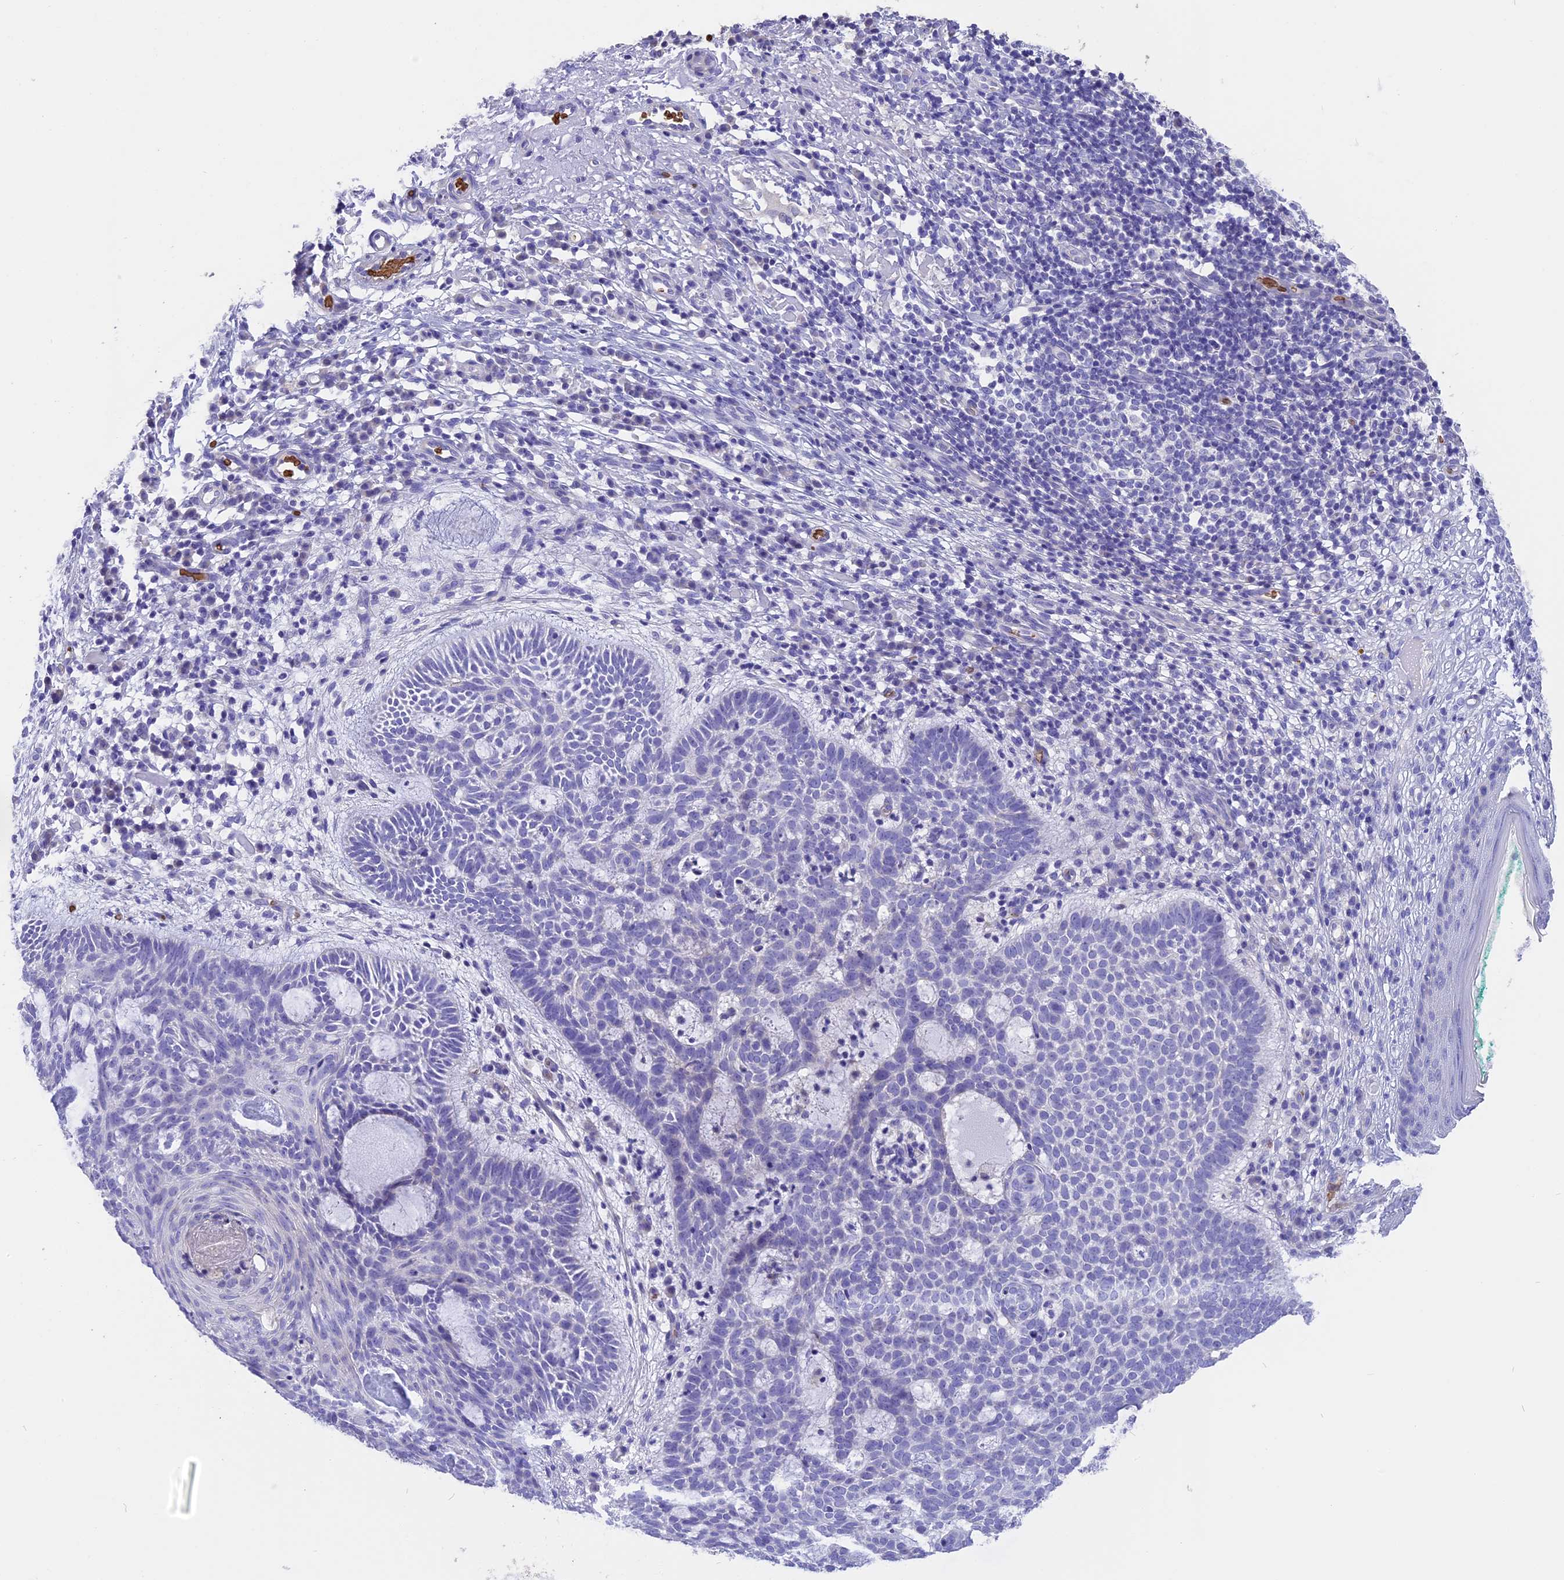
{"staining": {"intensity": "negative", "quantity": "none", "location": "none"}, "tissue": "skin cancer", "cell_type": "Tumor cells", "image_type": "cancer", "snomed": [{"axis": "morphology", "description": "Basal cell carcinoma"}, {"axis": "topography", "description": "Skin"}], "caption": "Human skin cancer (basal cell carcinoma) stained for a protein using IHC shows no expression in tumor cells.", "gene": "TNNC2", "patient": {"sex": "male", "age": 85}}